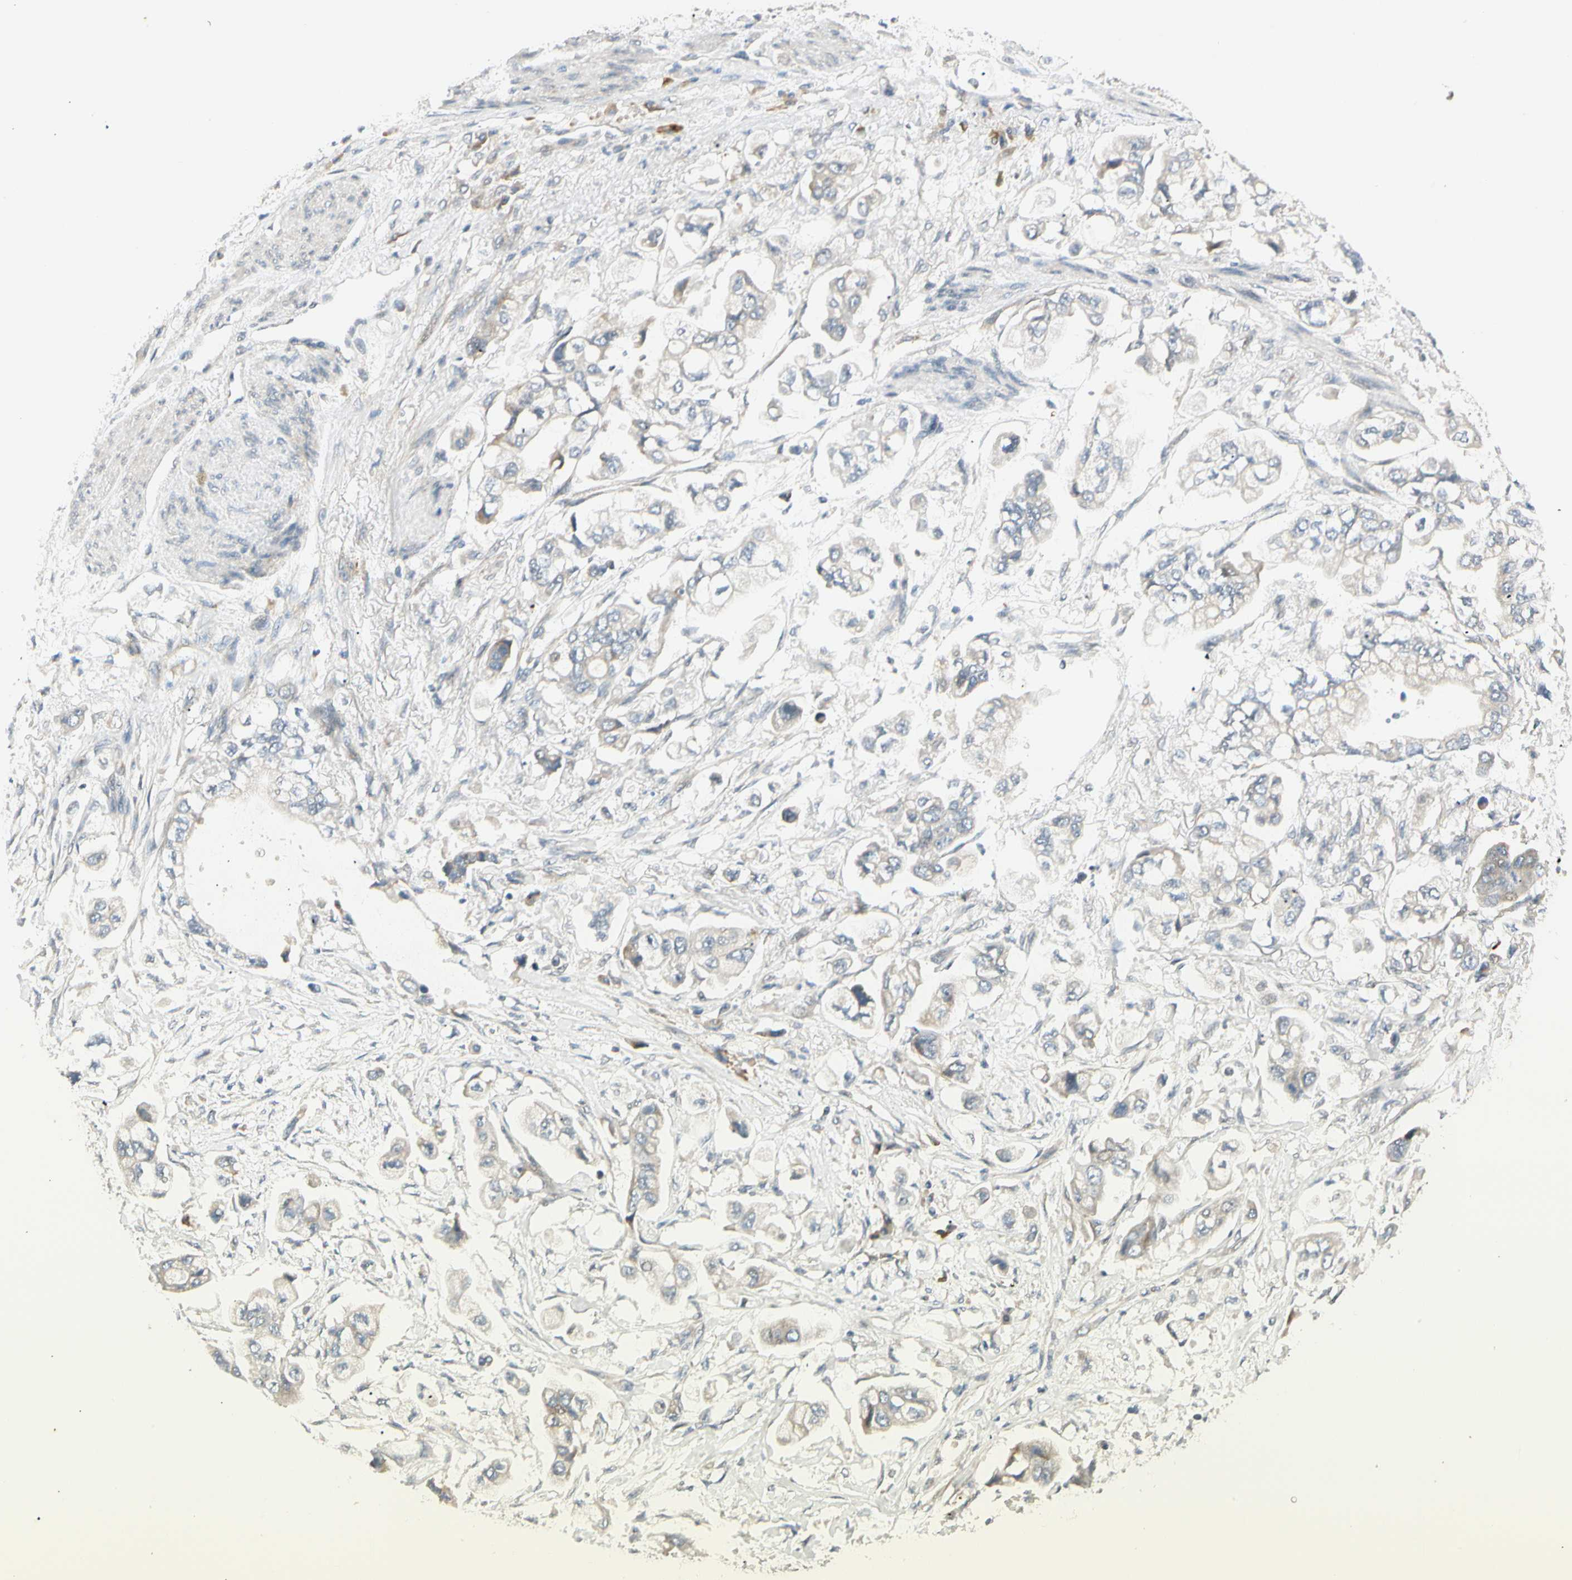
{"staining": {"intensity": "weak", "quantity": "<25%", "location": "cytoplasmic/membranous"}, "tissue": "stomach cancer", "cell_type": "Tumor cells", "image_type": "cancer", "snomed": [{"axis": "morphology", "description": "Adenocarcinoma, NOS"}, {"axis": "topography", "description": "Stomach"}], "caption": "Protein analysis of stomach adenocarcinoma exhibits no significant expression in tumor cells.", "gene": "PCDHB15", "patient": {"sex": "male", "age": 62}}